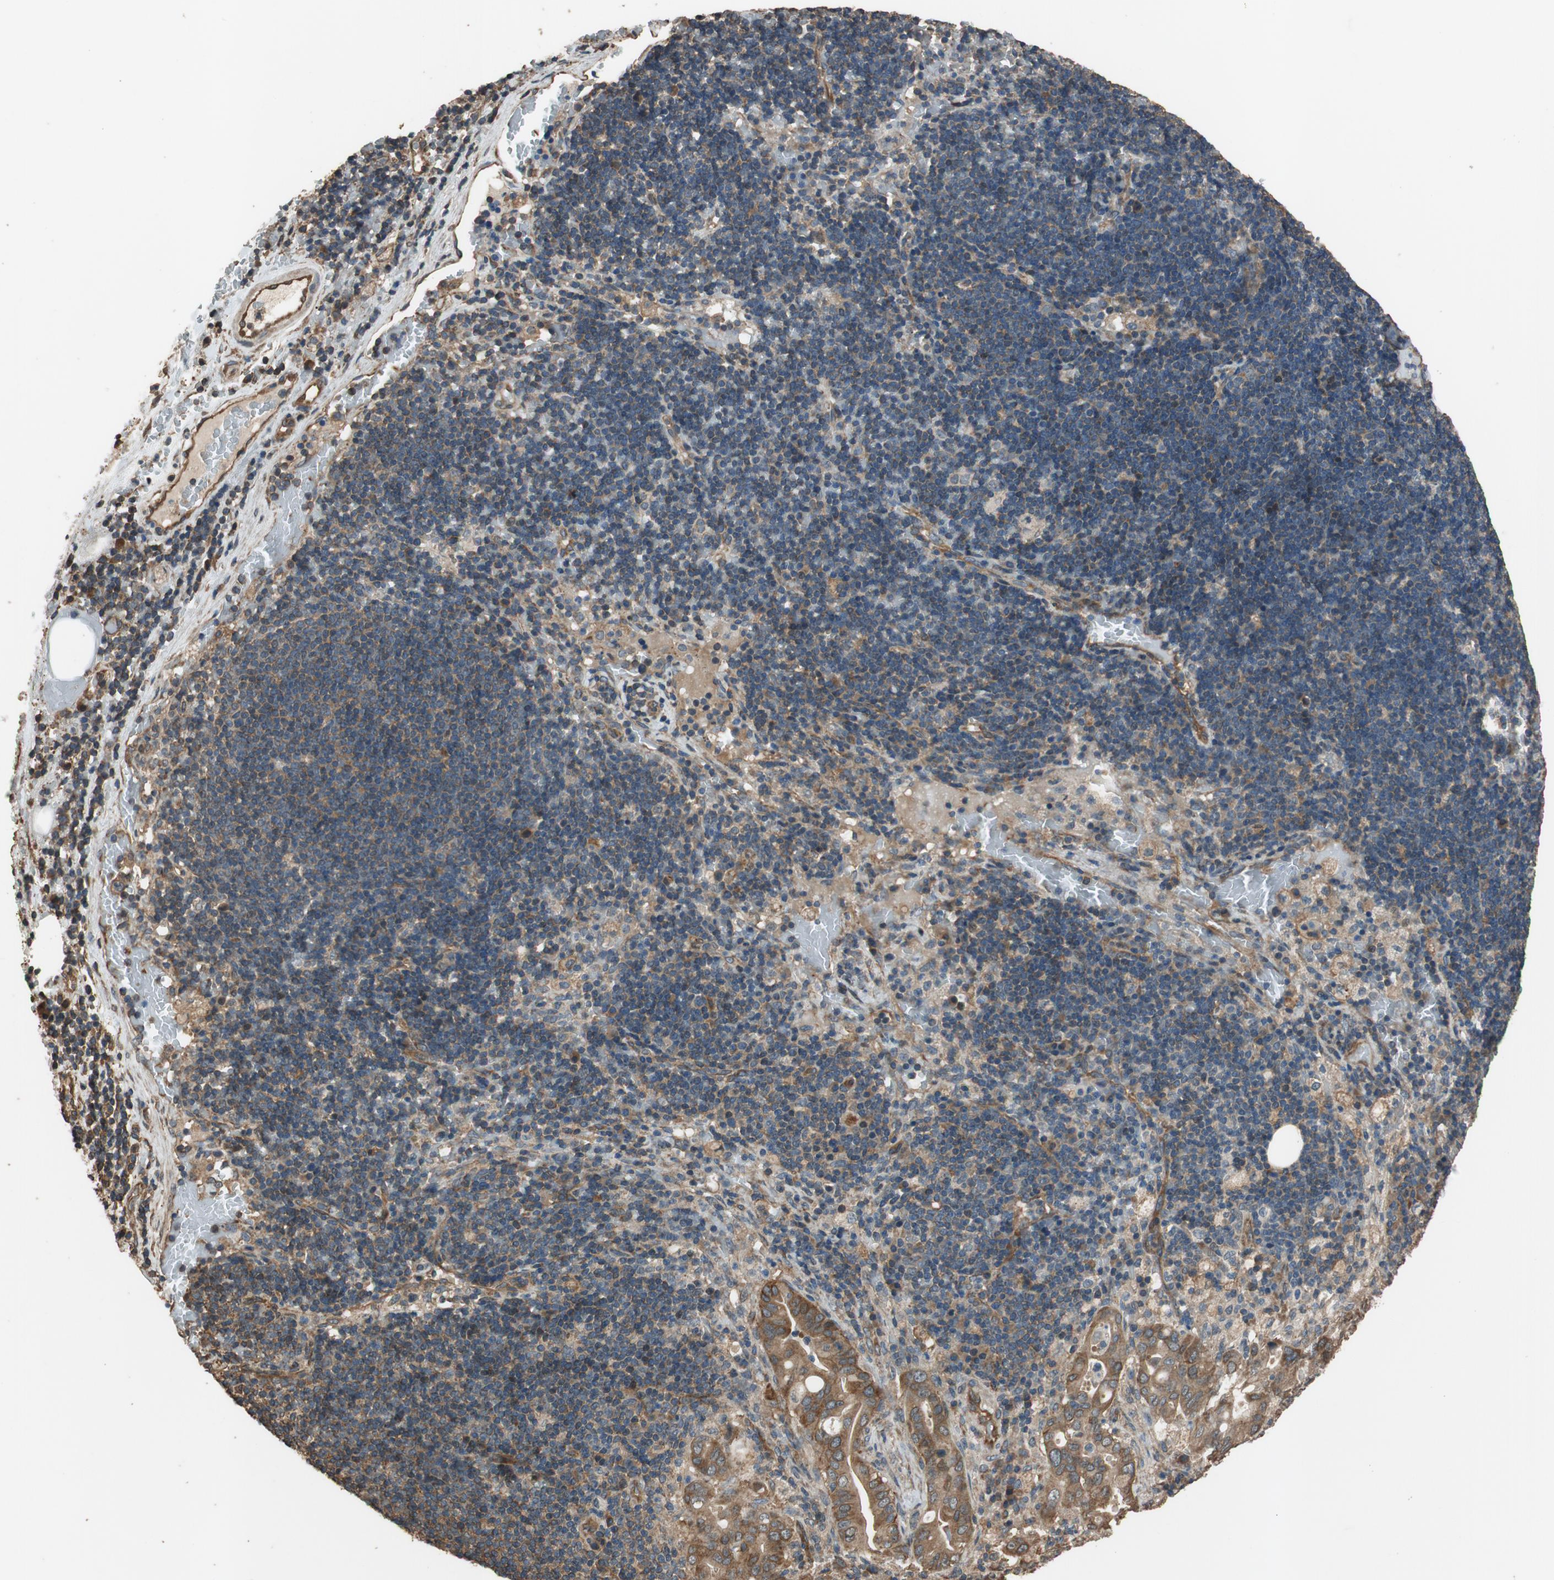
{"staining": {"intensity": "moderate", "quantity": ">75%", "location": "cytoplasmic/membranous"}, "tissue": "liver cancer", "cell_type": "Tumor cells", "image_type": "cancer", "snomed": [{"axis": "morphology", "description": "Cholangiocarcinoma"}, {"axis": "topography", "description": "Liver"}], "caption": "A brown stain highlights moderate cytoplasmic/membranous expression of a protein in liver cholangiocarcinoma tumor cells.", "gene": "MST1R", "patient": {"sex": "female", "age": 68}}